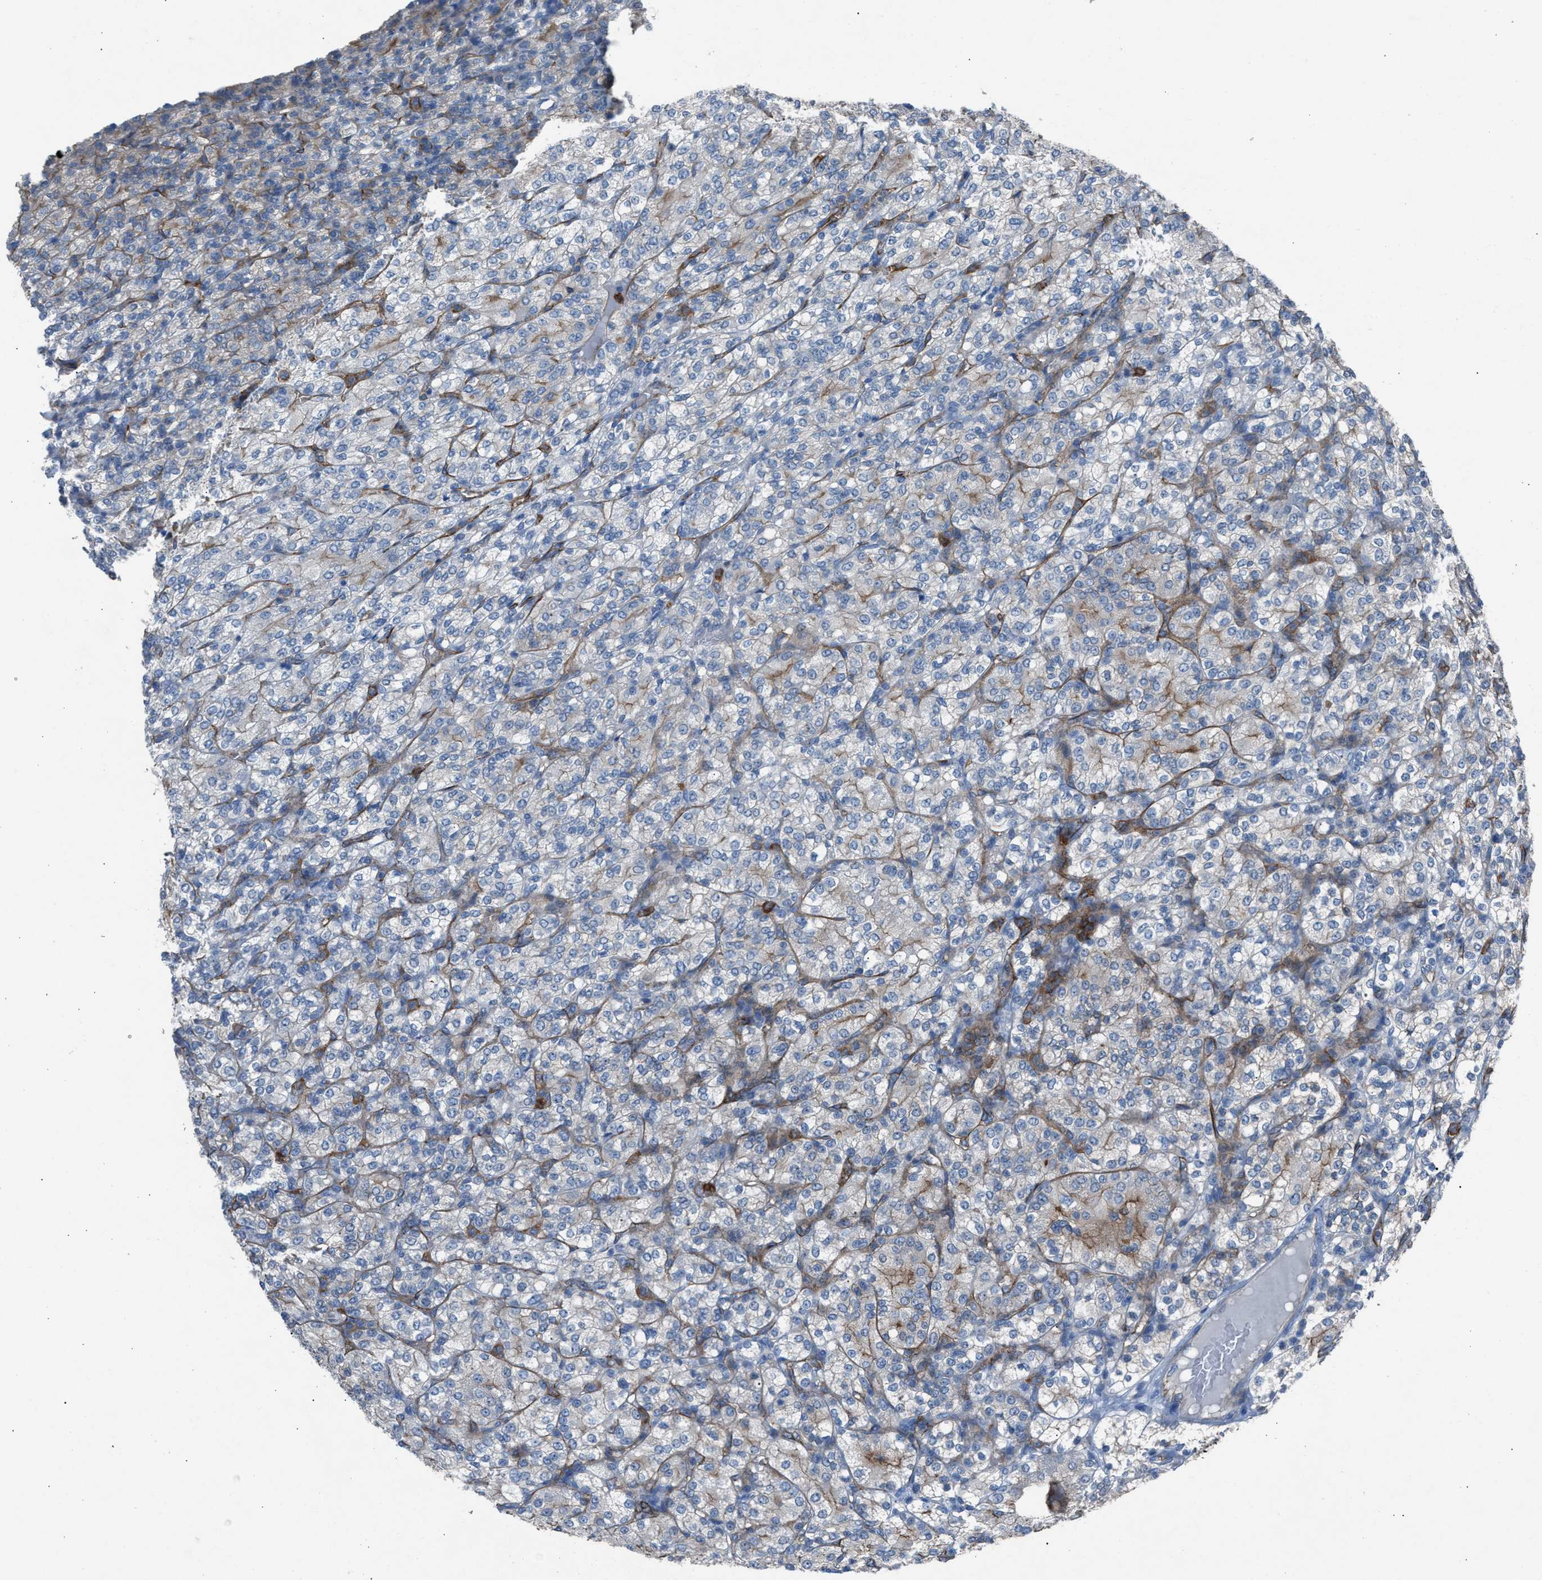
{"staining": {"intensity": "weak", "quantity": "<25%", "location": "cytoplasmic/membranous"}, "tissue": "renal cancer", "cell_type": "Tumor cells", "image_type": "cancer", "snomed": [{"axis": "morphology", "description": "Adenocarcinoma, NOS"}, {"axis": "topography", "description": "Kidney"}], "caption": "This is an IHC histopathology image of renal cancer (adenocarcinoma). There is no expression in tumor cells.", "gene": "DYSF", "patient": {"sex": "male", "age": 77}}